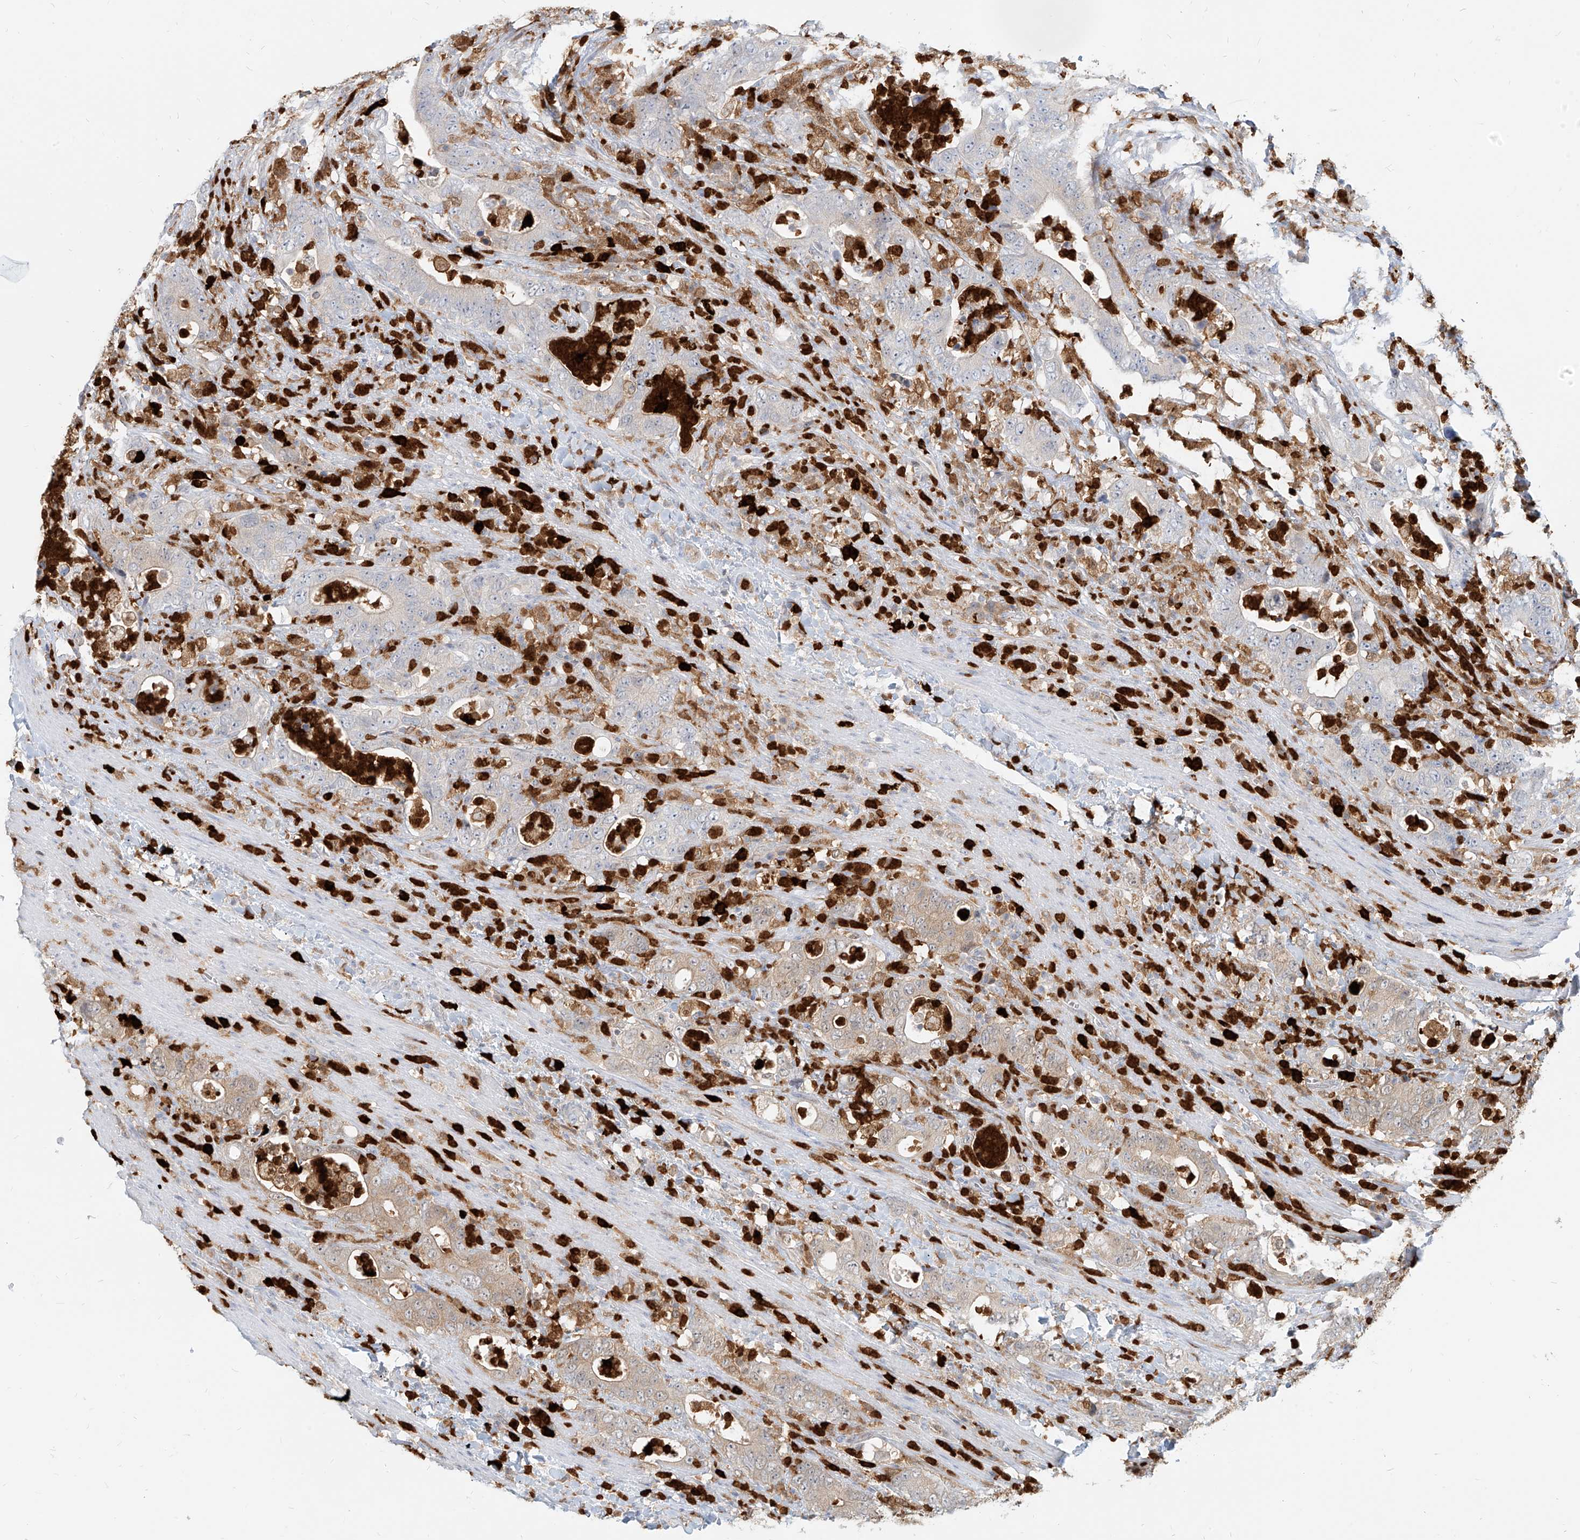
{"staining": {"intensity": "weak", "quantity": "25%-75%", "location": "cytoplasmic/membranous"}, "tissue": "colorectal cancer", "cell_type": "Tumor cells", "image_type": "cancer", "snomed": [{"axis": "morphology", "description": "Adenocarcinoma, NOS"}, {"axis": "topography", "description": "Colon"}], "caption": "This is a photomicrograph of immunohistochemistry (IHC) staining of colorectal cancer (adenocarcinoma), which shows weak staining in the cytoplasmic/membranous of tumor cells.", "gene": "PGD", "patient": {"sex": "female", "age": 75}}